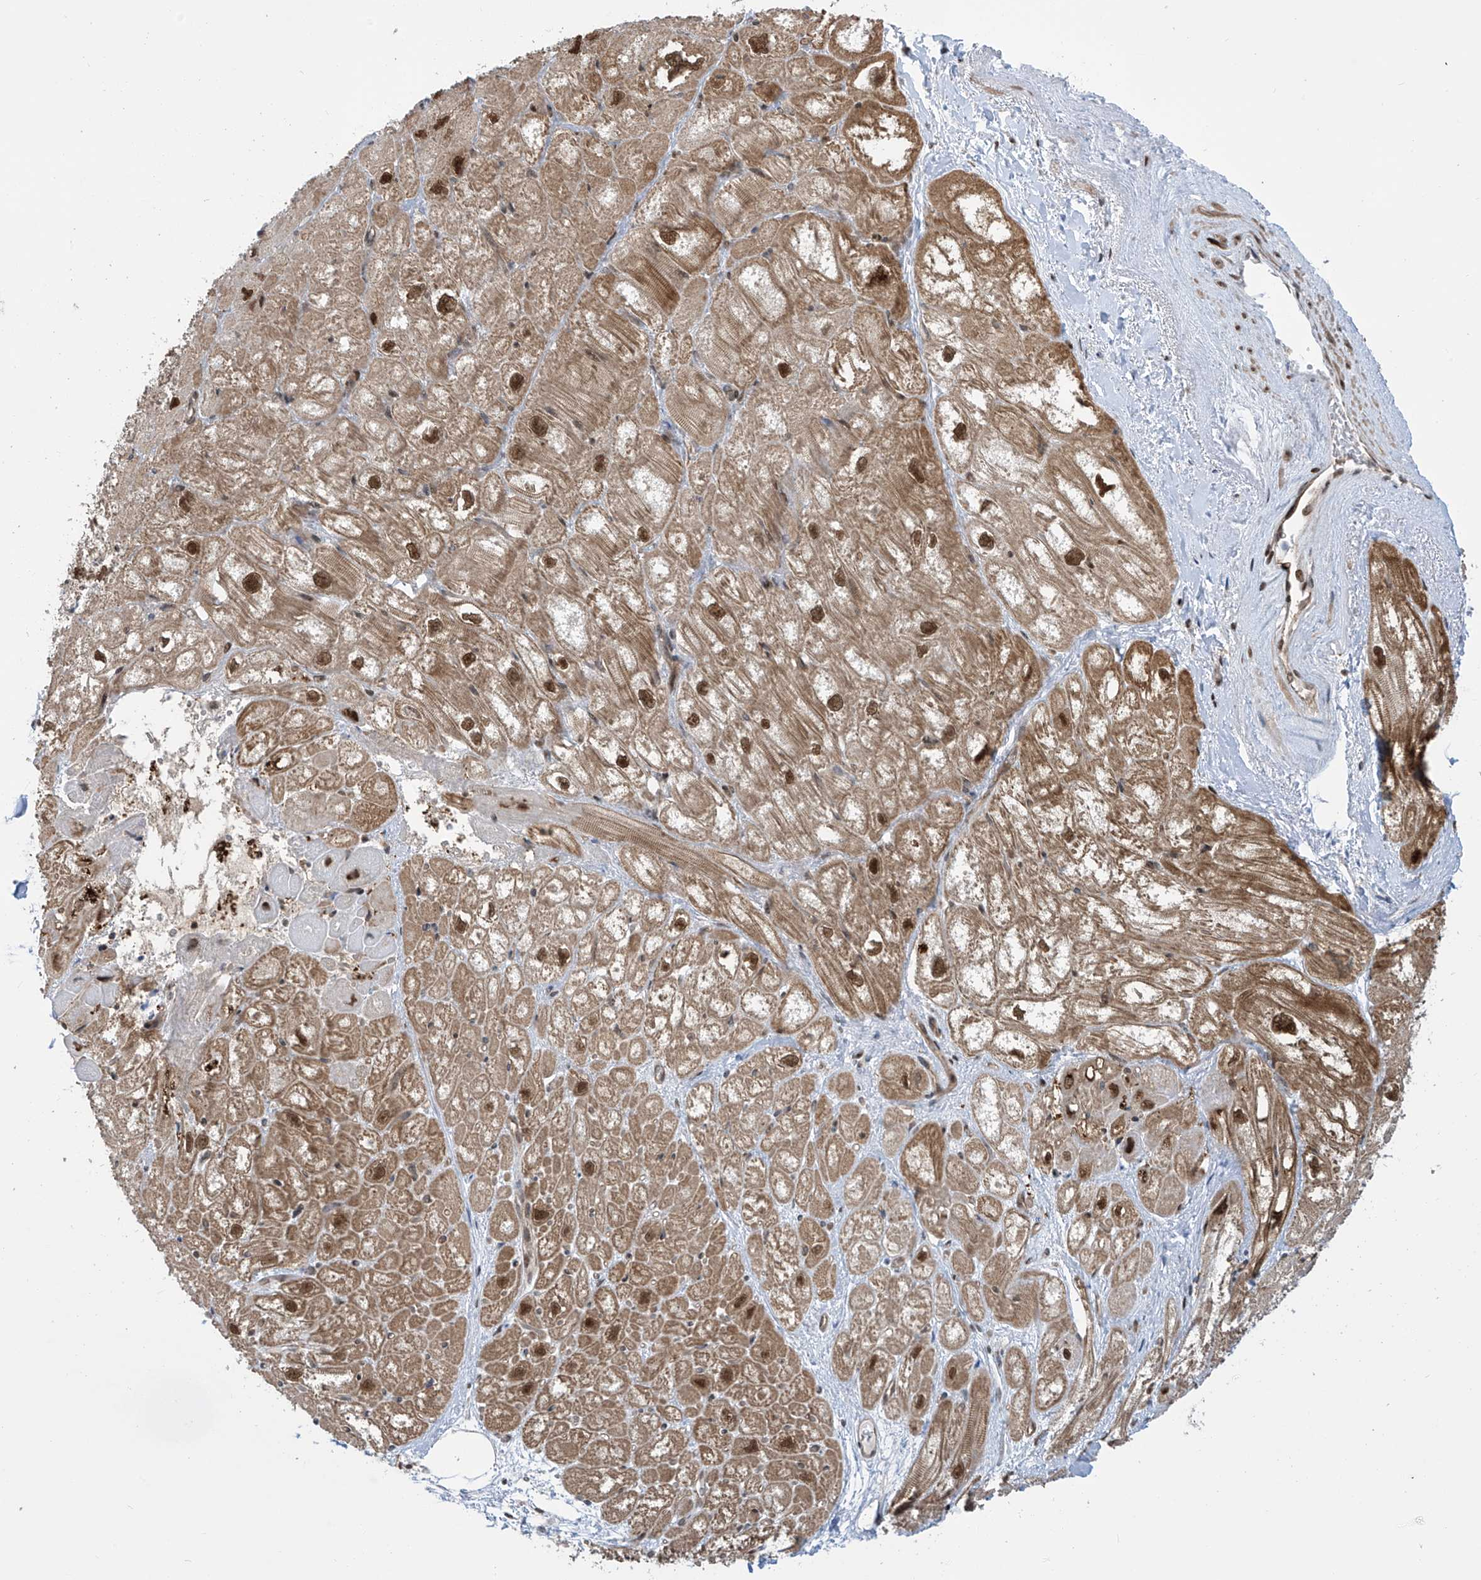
{"staining": {"intensity": "moderate", "quantity": ">75%", "location": "cytoplasmic/membranous,nuclear"}, "tissue": "heart muscle", "cell_type": "Cardiomyocytes", "image_type": "normal", "snomed": [{"axis": "morphology", "description": "Normal tissue, NOS"}, {"axis": "topography", "description": "Heart"}], "caption": "Immunohistochemistry of unremarkable human heart muscle shows medium levels of moderate cytoplasmic/membranous,nuclear positivity in about >75% of cardiomyocytes.", "gene": "LAGE3", "patient": {"sex": "male", "age": 50}}